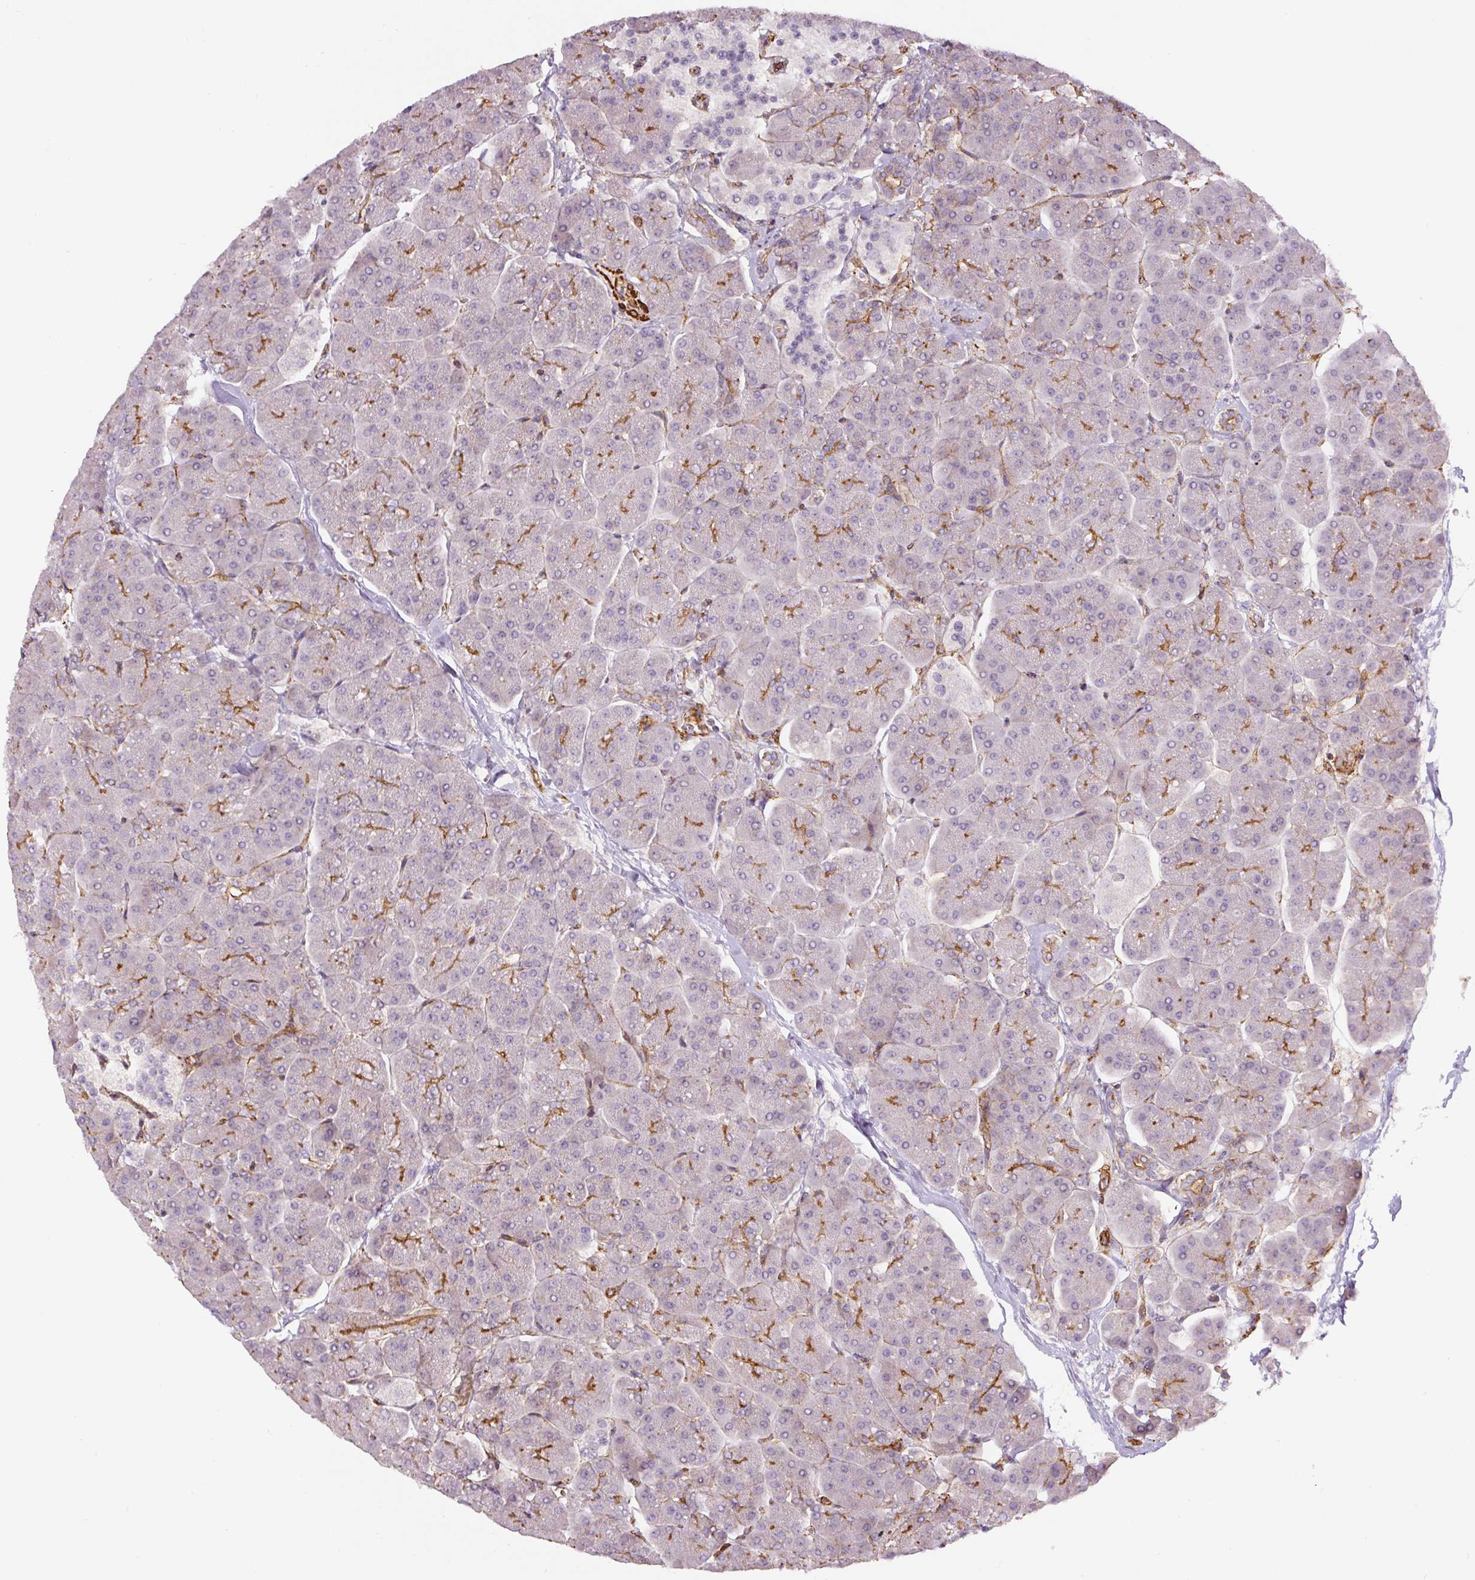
{"staining": {"intensity": "moderate", "quantity": "<25%", "location": "cytoplasmic/membranous"}, "tissue": "pancreas", "cell_type": "Exocrine glandular cells", "image_type": "normal", "snomed": [{"axis": "morphology", "description": "Normal tissue, NOS"}, {"axis": "topography", "description": "Pancreas"}, {"axis": "topography", "description": "Peripheral nerve tissue"}], "caption": "The immunohistochemical stain shows moderate cytoplasmic/membranous expression in exocrine glandular cells of unremarkable pancreas.", "gene": "MYL12A", "patient": {"sex": "male", "age": 54}}